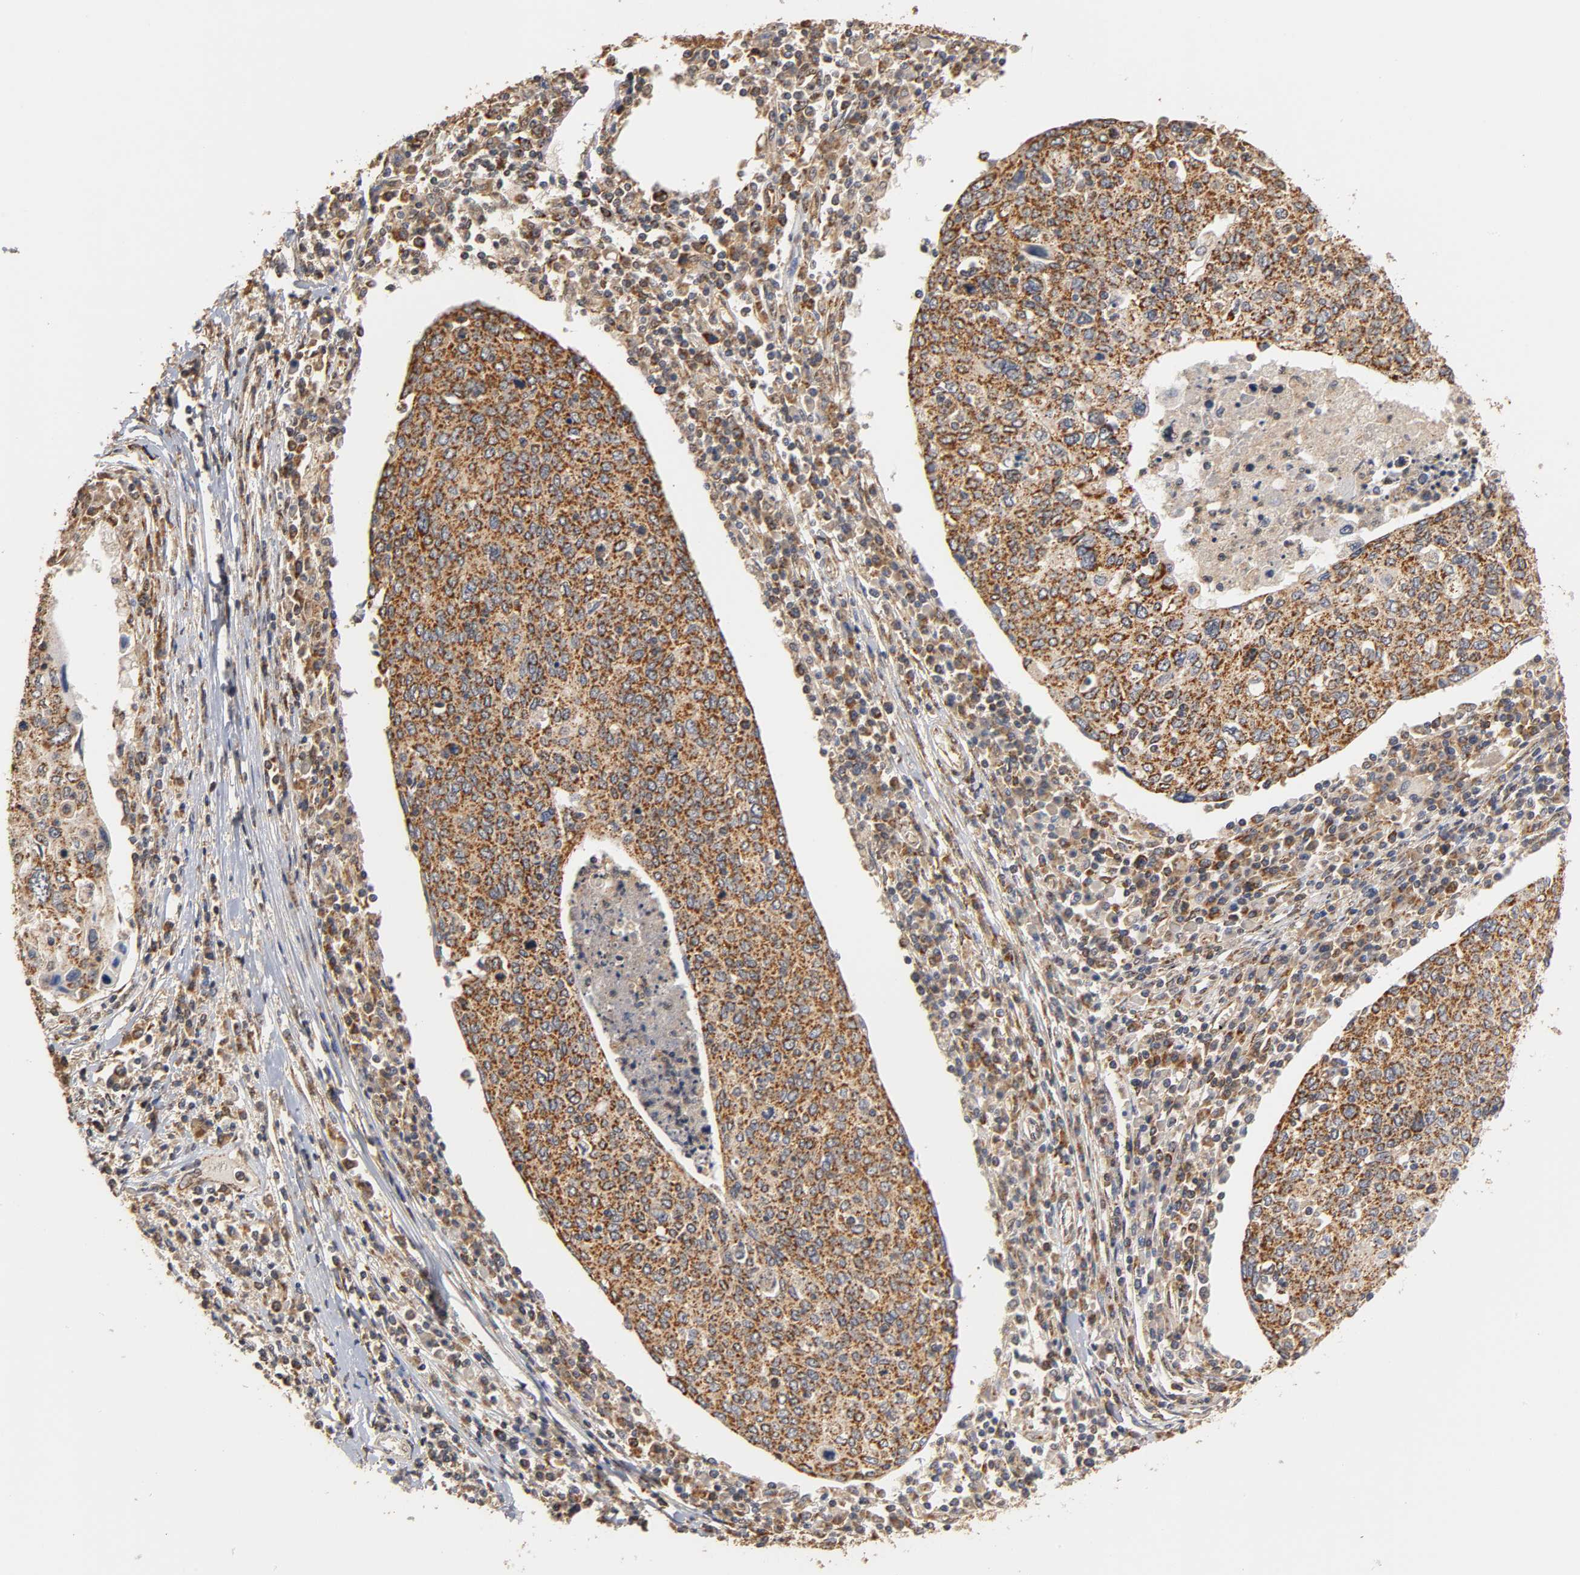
{"staining": {"intensity": "strong", "quantity": ">75%", "location": "cytoplasmic/membranous"}, "tissue": "cervical cancer", "cell_type": "Tumor cells", "image_type": "cancer", "snomed": [{"axis": "morphology", "description": "Squamous cell carcinoma, NOS"}, {"axis": "topography", "description": "Cervix"}], "caption": "DAB (3,3'-diaminobenzidine) immunohistochemical staining of human cervical cancer exhibits strong cytoplasmic/membranous protein positivity in approximately >75% of tumor cells.", "gene": "PKN1", "patient": {"sex": "female", "age": 40}}